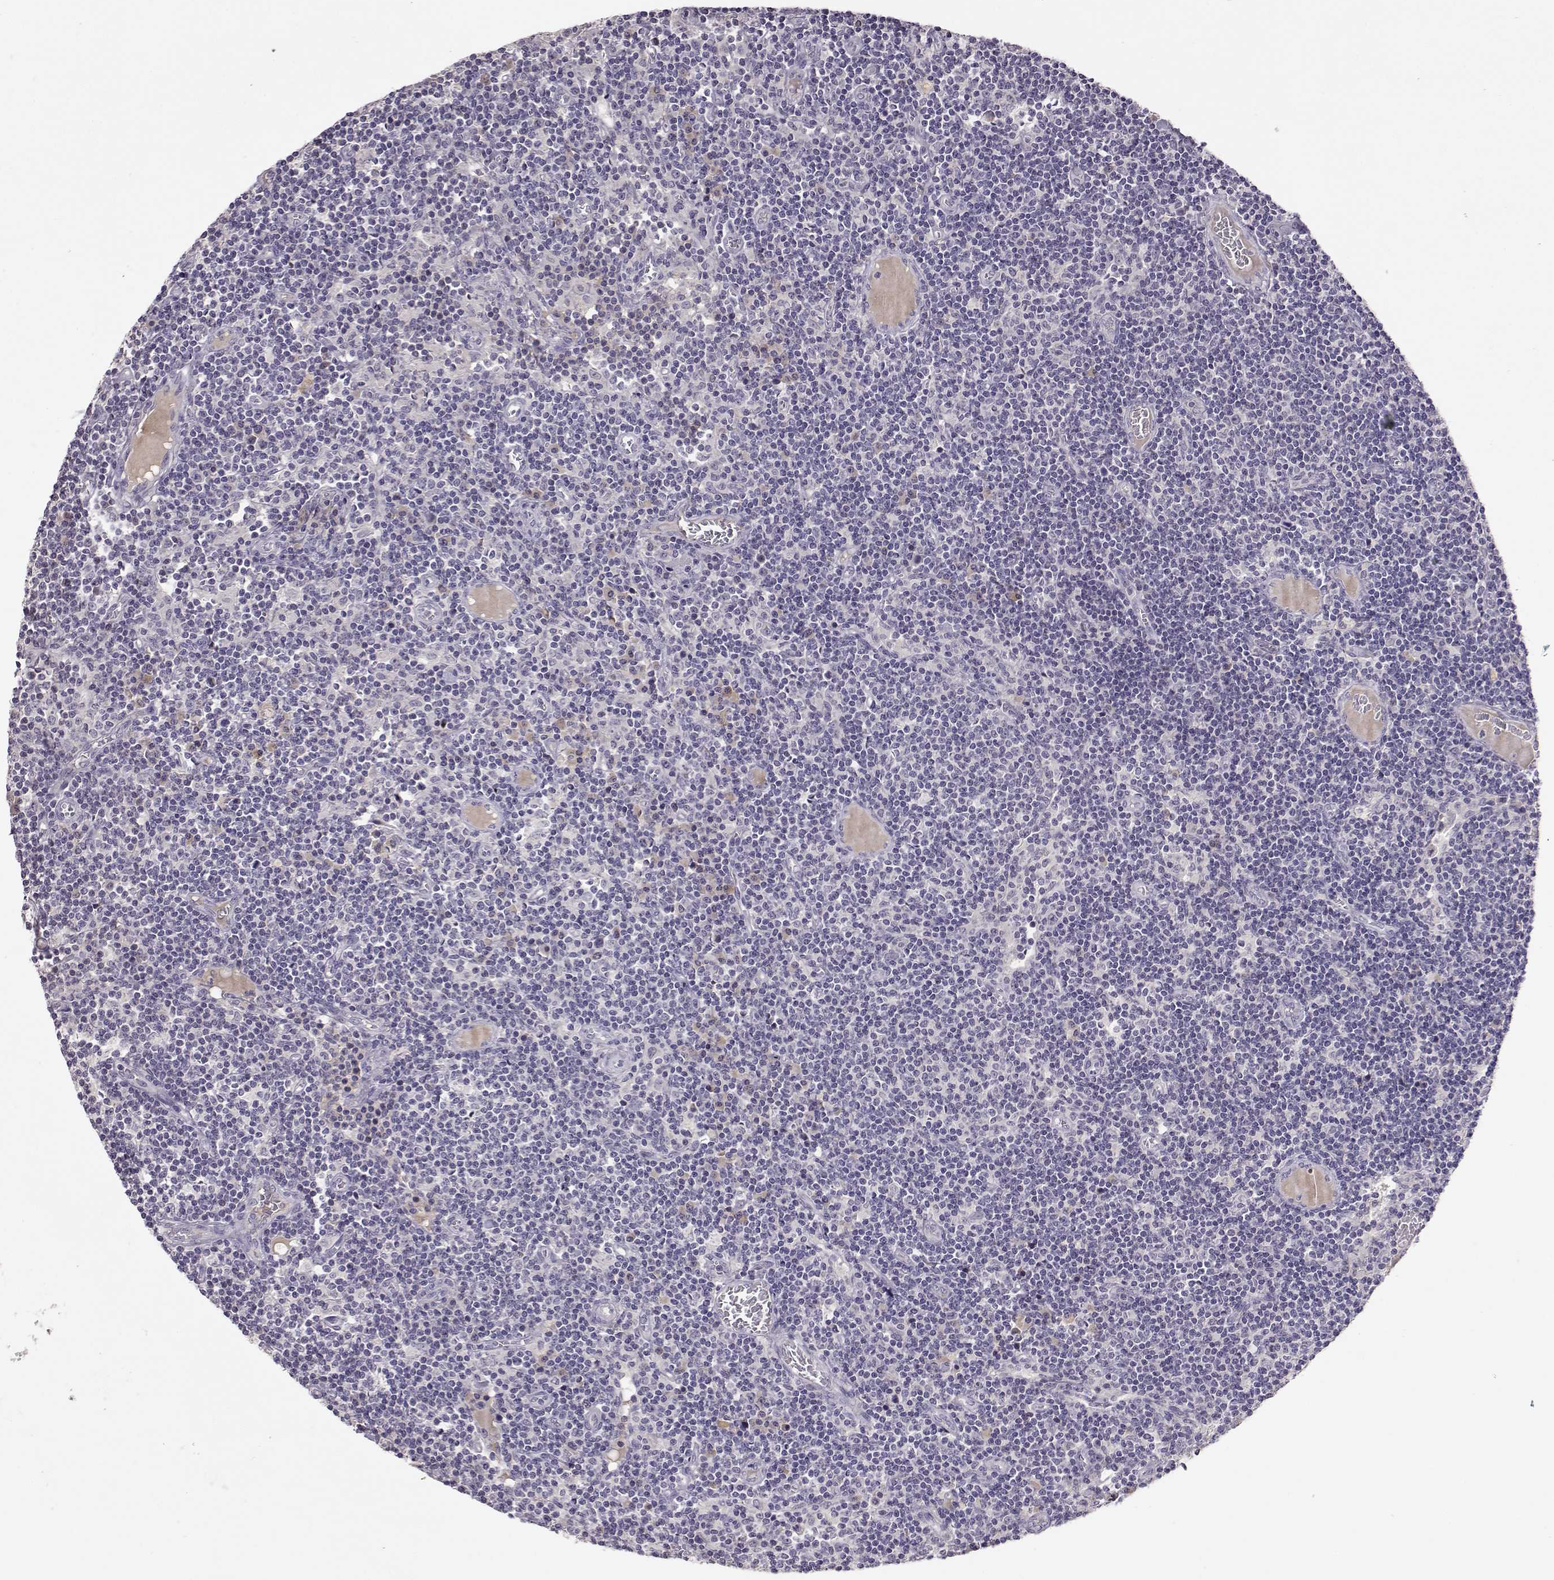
{"staining": {"intensity": "negative", "quantity": "none", "location": "none"}, "tissue": "lymph node", "cell_type": "Germinal center cells", "image_type": "normal", "snomed": [{"axis": "morphology", "description": "Normal tissue, NOS"}, {"axis": "topography", "description": "Lymph node"}], "caption": "High power microscopy photomicrograph of an immunohistochemistry (IHC) image of unremarkable lymph node, revealing no significant staining in germinal center cells. (DAB immunohistochemistry (IHC) visualized using brightfield microscopy, high magnification).", "gene": "TACR1", "patient": {"sex": "female", "age": 72}}